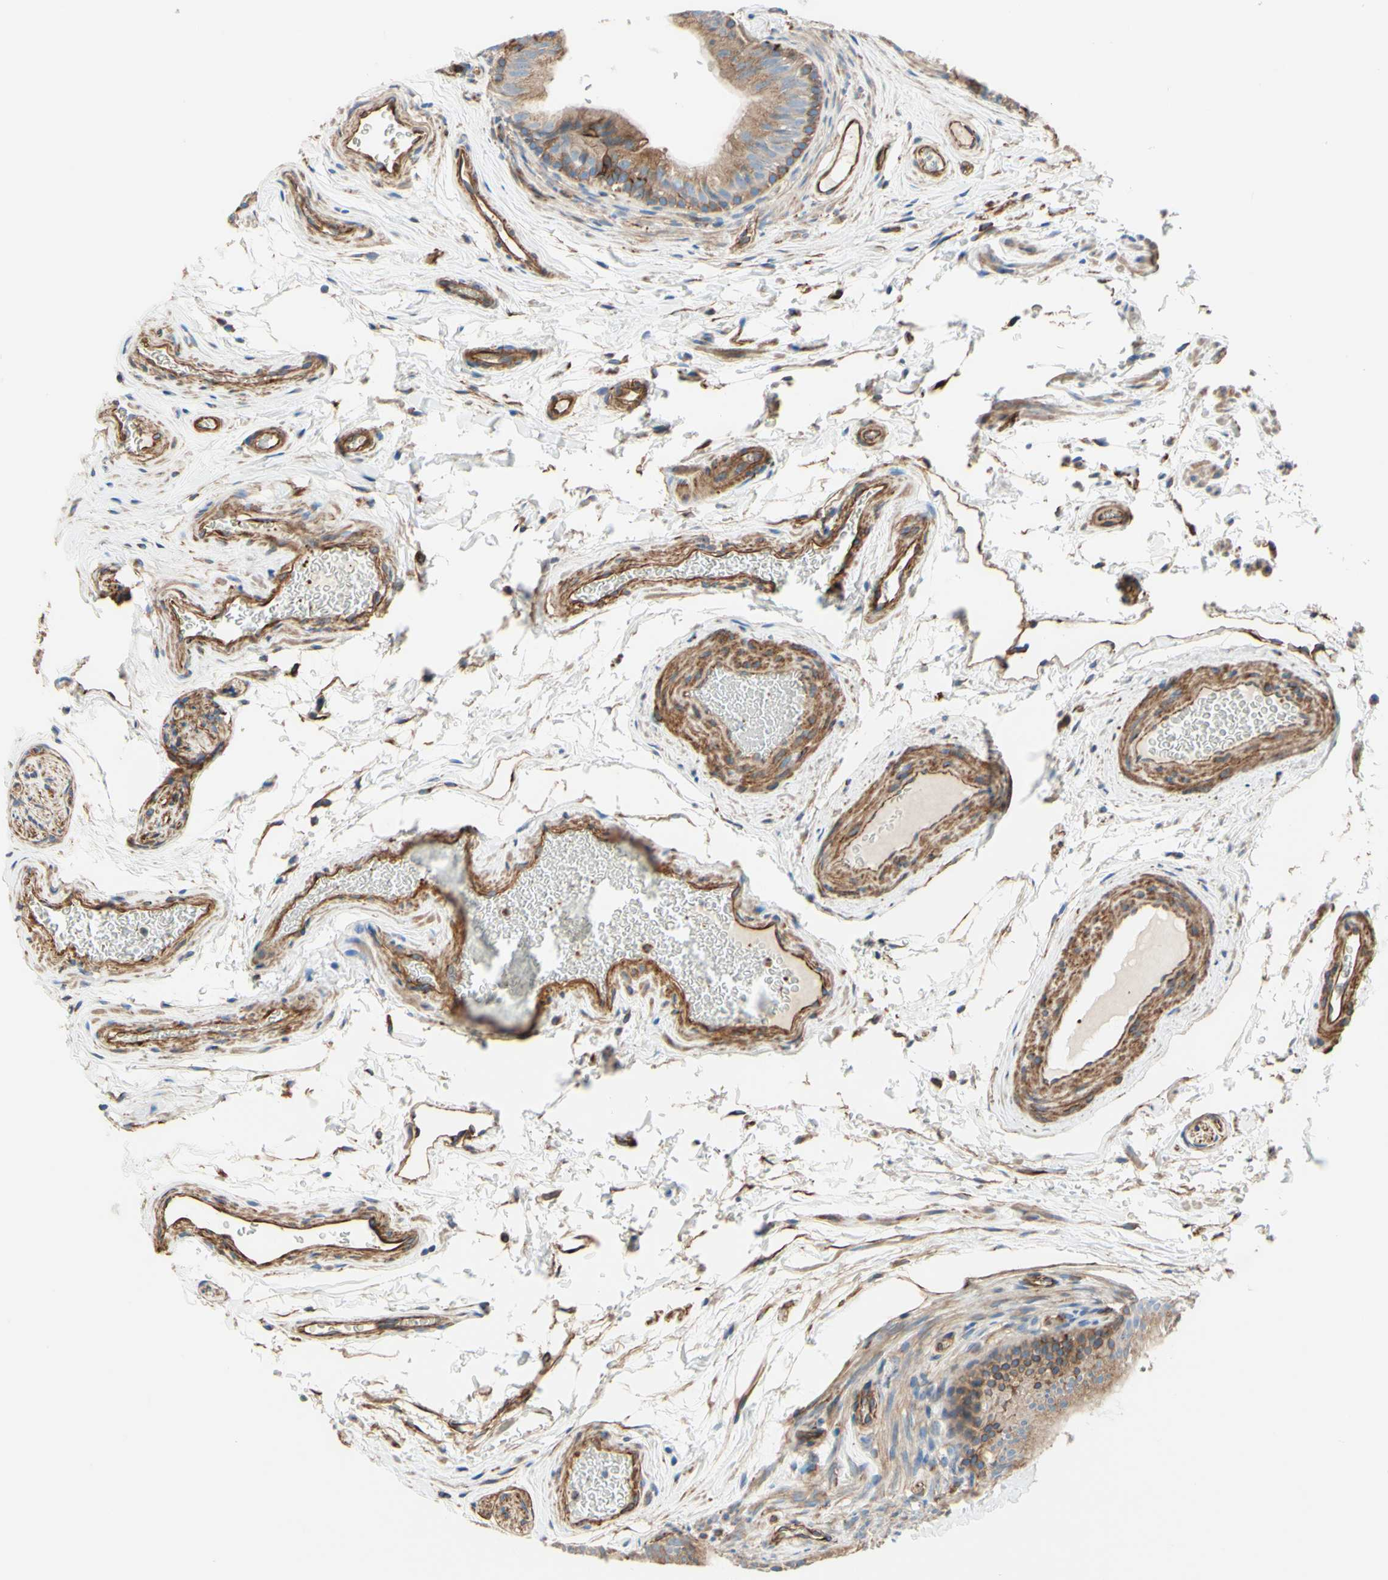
{"staining": {"intensity": "weak", "quantity": ">75%", "location": "cytoplasmic/membranous"}, "tissue": "epididymis", "cell_type": "Glandular cells", "image_type": "normal", "snomed": [{"axis": "morphology", "description": "Normal tissue, NOS"}, {"axis": "topography", "description": "Epididymis"}], "caption": "Immunohistochemical staining of unremarkable epididymis demonstrates weak cytoplasmic/membranous protein staining in about >75% of glandular cells.", "gene": "ENDOD1", "patient": {"sex": "male", "age": 36}}